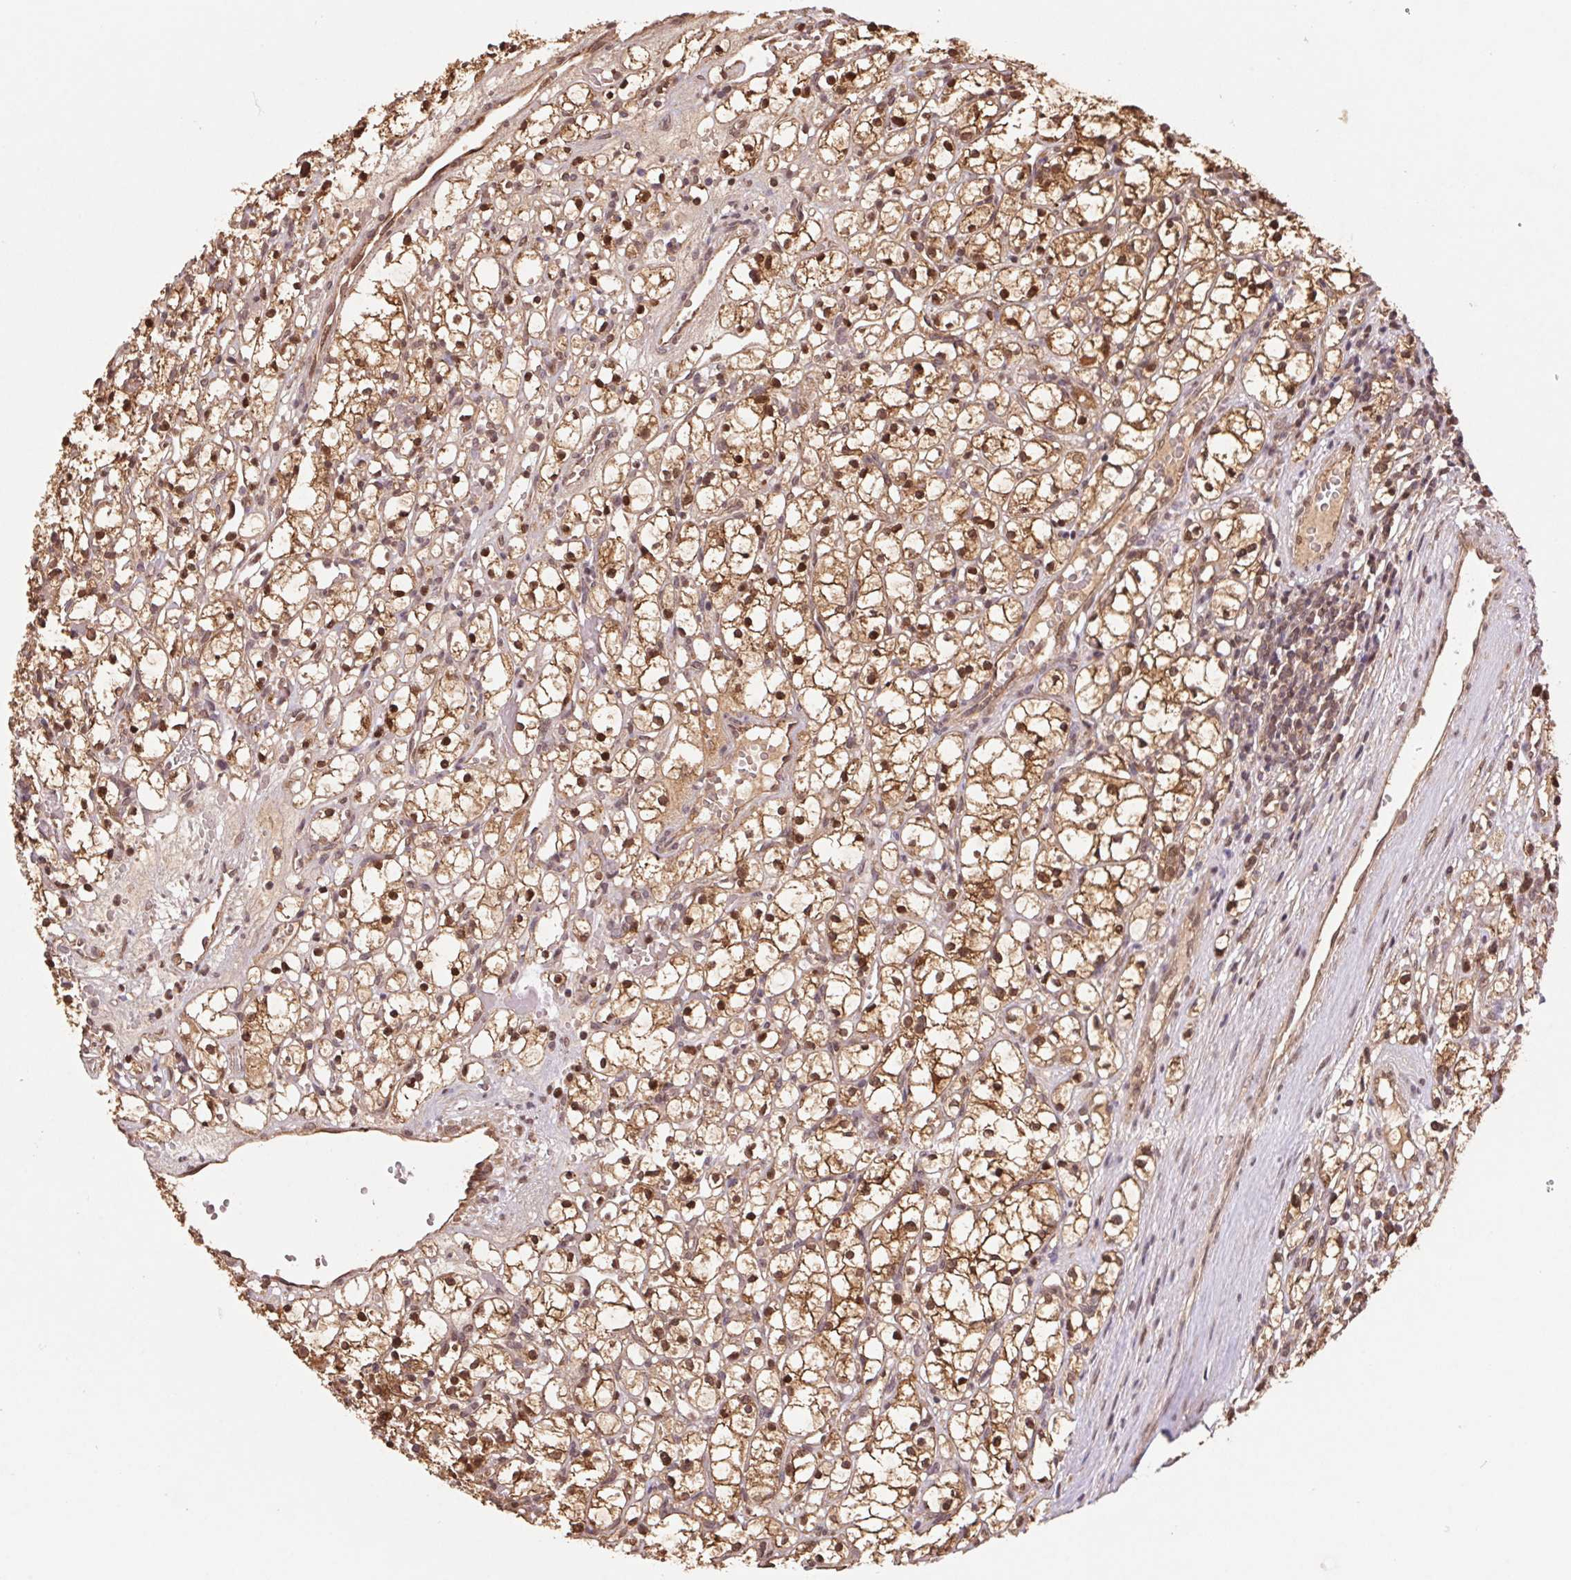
{"staining": {"intensity": "moderate", "quantity": ">75%", "location": "cytoplasmic/membranous,nuclear"}, "tissue": "renal cancer", "cell_type": "Tumor cells", "image_type": "cancer", "snomed": [{"axis": "morphology", "description": "Adenocarcinoma, NOS"}, {"axis": "topography", "description": "Kidney"}], "caption": "This micrograph exhibits IHC staining of human renal adenocarcinoma, with medium moderate cytoplasmic/membranous and nuclear positivity in approximately >75% of tumor cells.", "gene": "CUTA", "patient": {"sex": "female", "age": 59}}